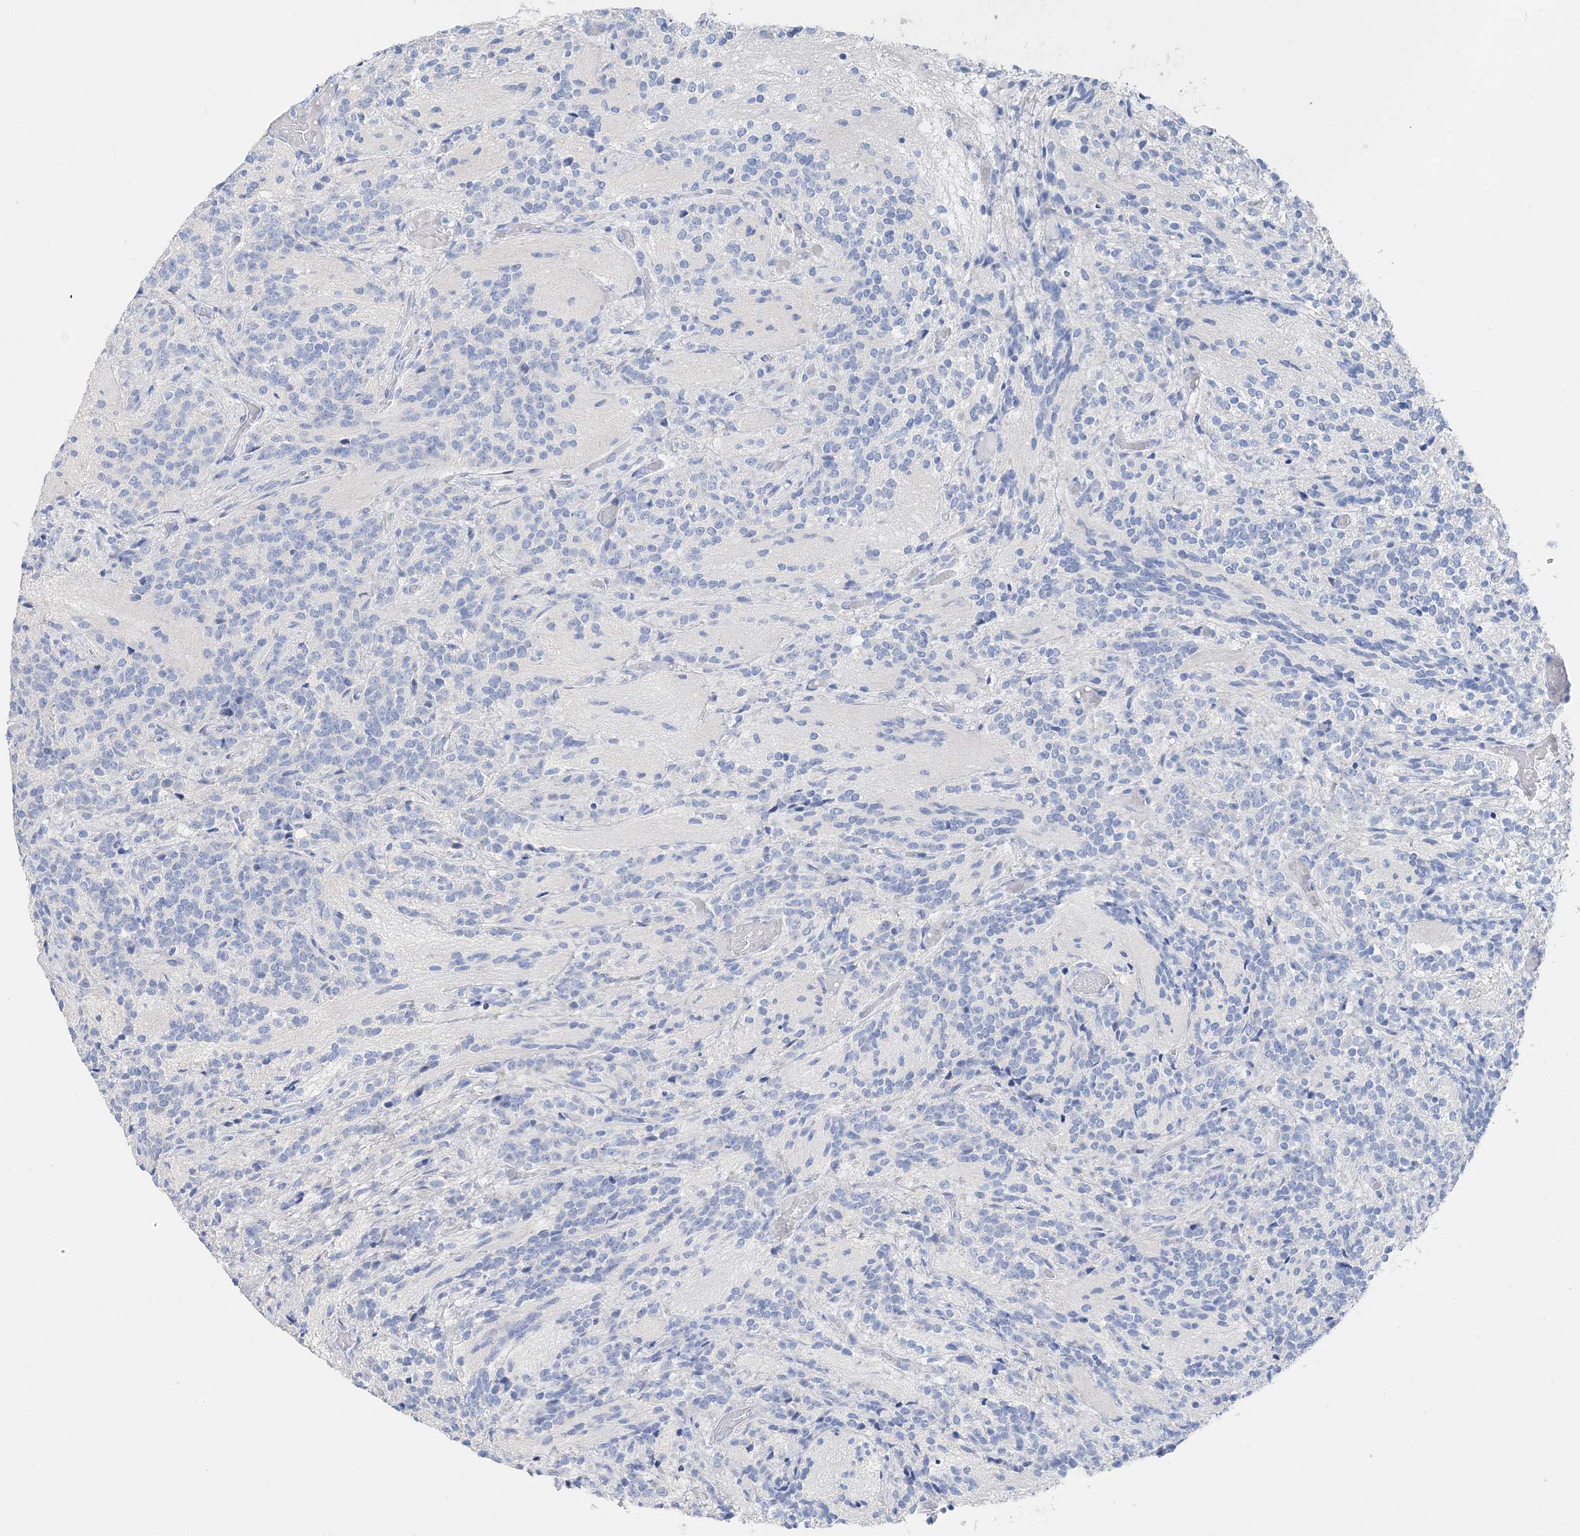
{"staining": {"intensity": "negative", "quantity": "none", "location": "none"}, "tissue": "glioma", "cell_type": "Tumor cells", "image_type": "cancer", "snomed": [{"axis": "morphology", "description": "Glioma, malignant, Low grade"}, {"axis": "topography", "description": "Brain"}], "caption": "A high-resolution image shows IHC staining of glioma, which shows no significant staining in tumor cells.", "gene": "TSPYL6", "patient": {"sex": "female", "age": 1}}